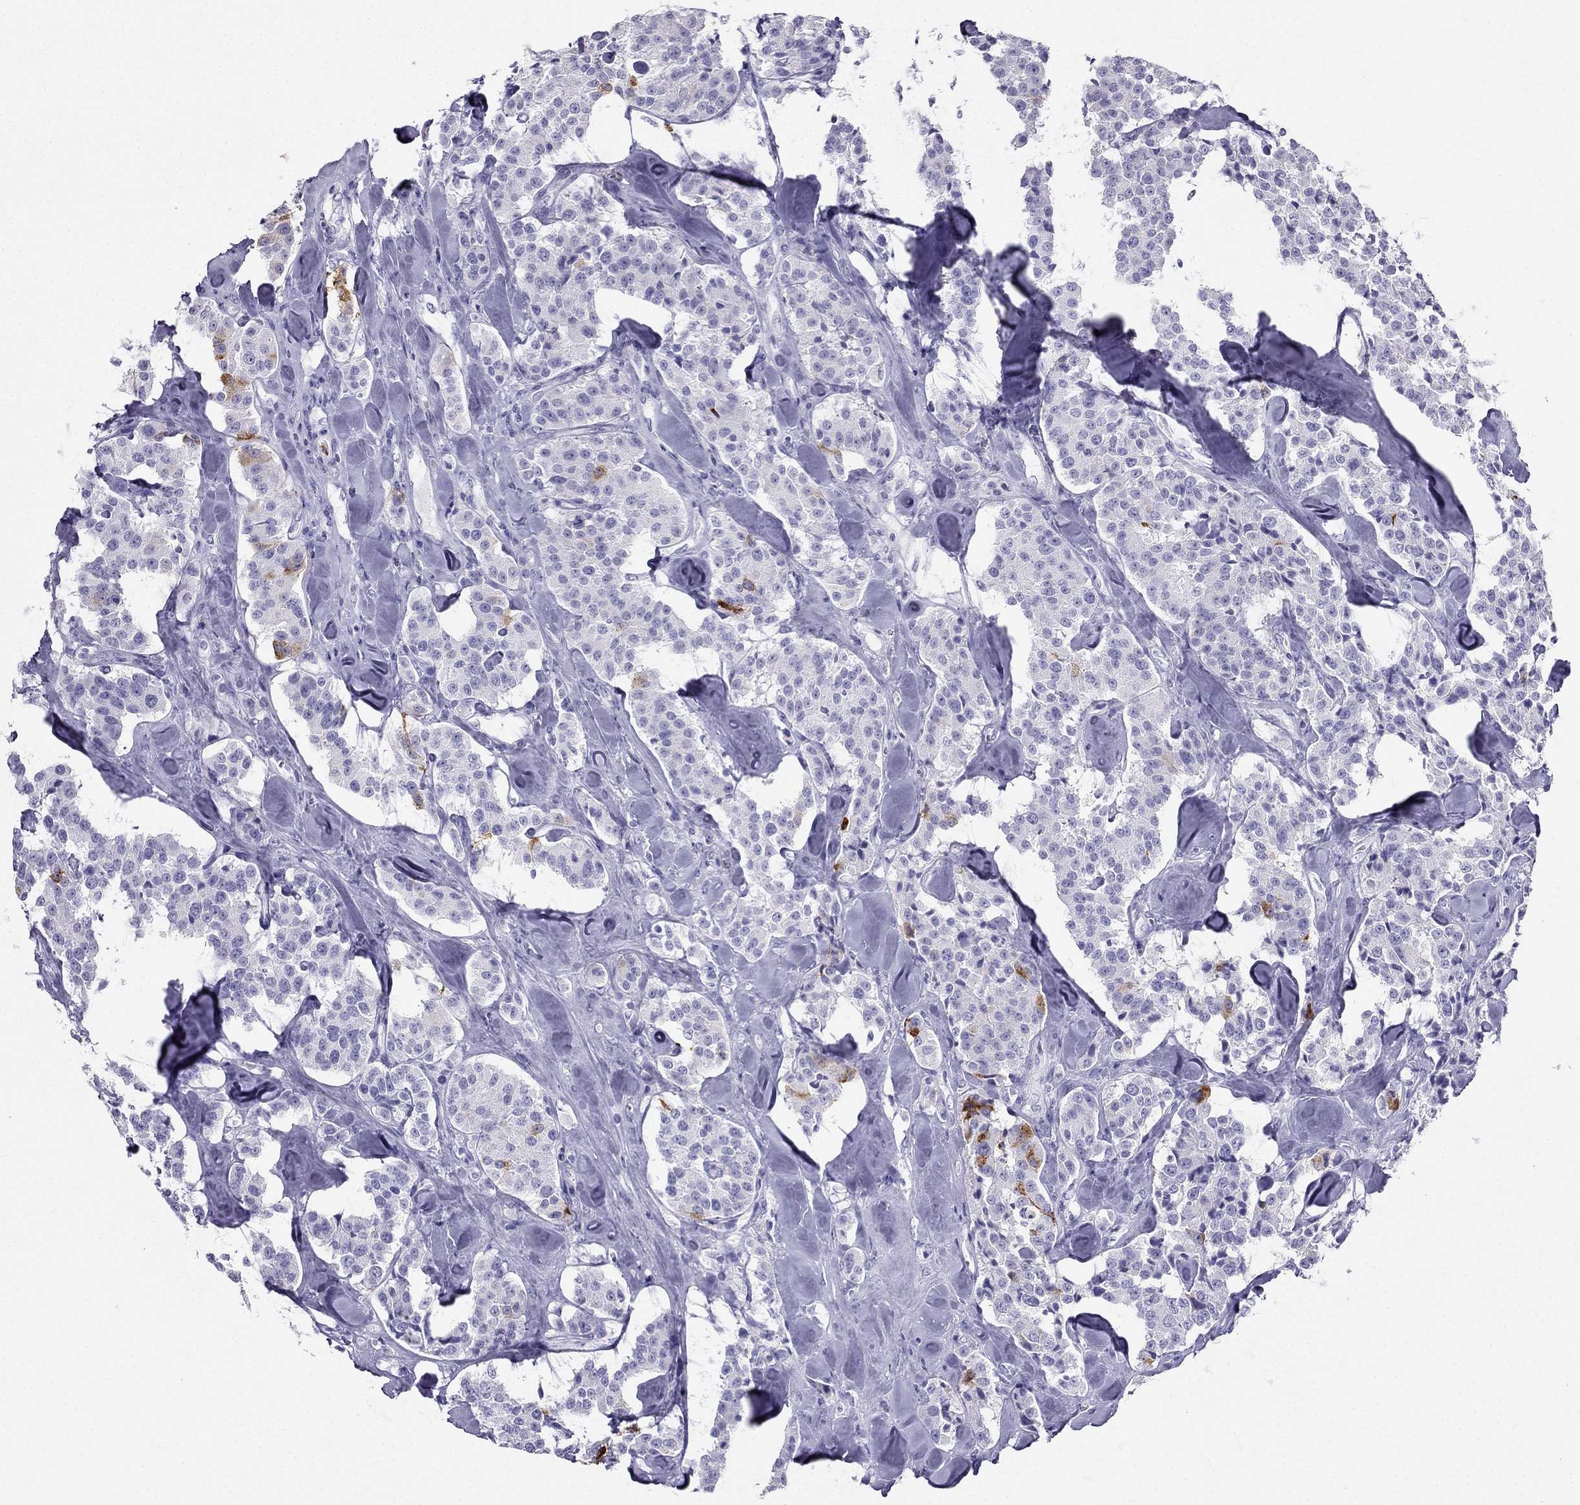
{"staining": {"intensity": "moderate", "quantity": "<25%", "location": "cytoplasmic/membranous"}, "tissue": "carcinoid", "cell_type": "Tumor cells", "image_type": "cancer", "snomed": [{"axis": "morphology", "description": "Carcinoid, malignant, NOS"}, {"axis": "topography", "description": "Pancreas"}], "caption": "Approximately <25% of tumor cells in human carcinoid (malignant) show moderate cytoplasmic/membranous protein expression as visualized by brown immunohistochemical staining.", "gene": "TFF3", "patient": {"sex": "male", "age": 41}}